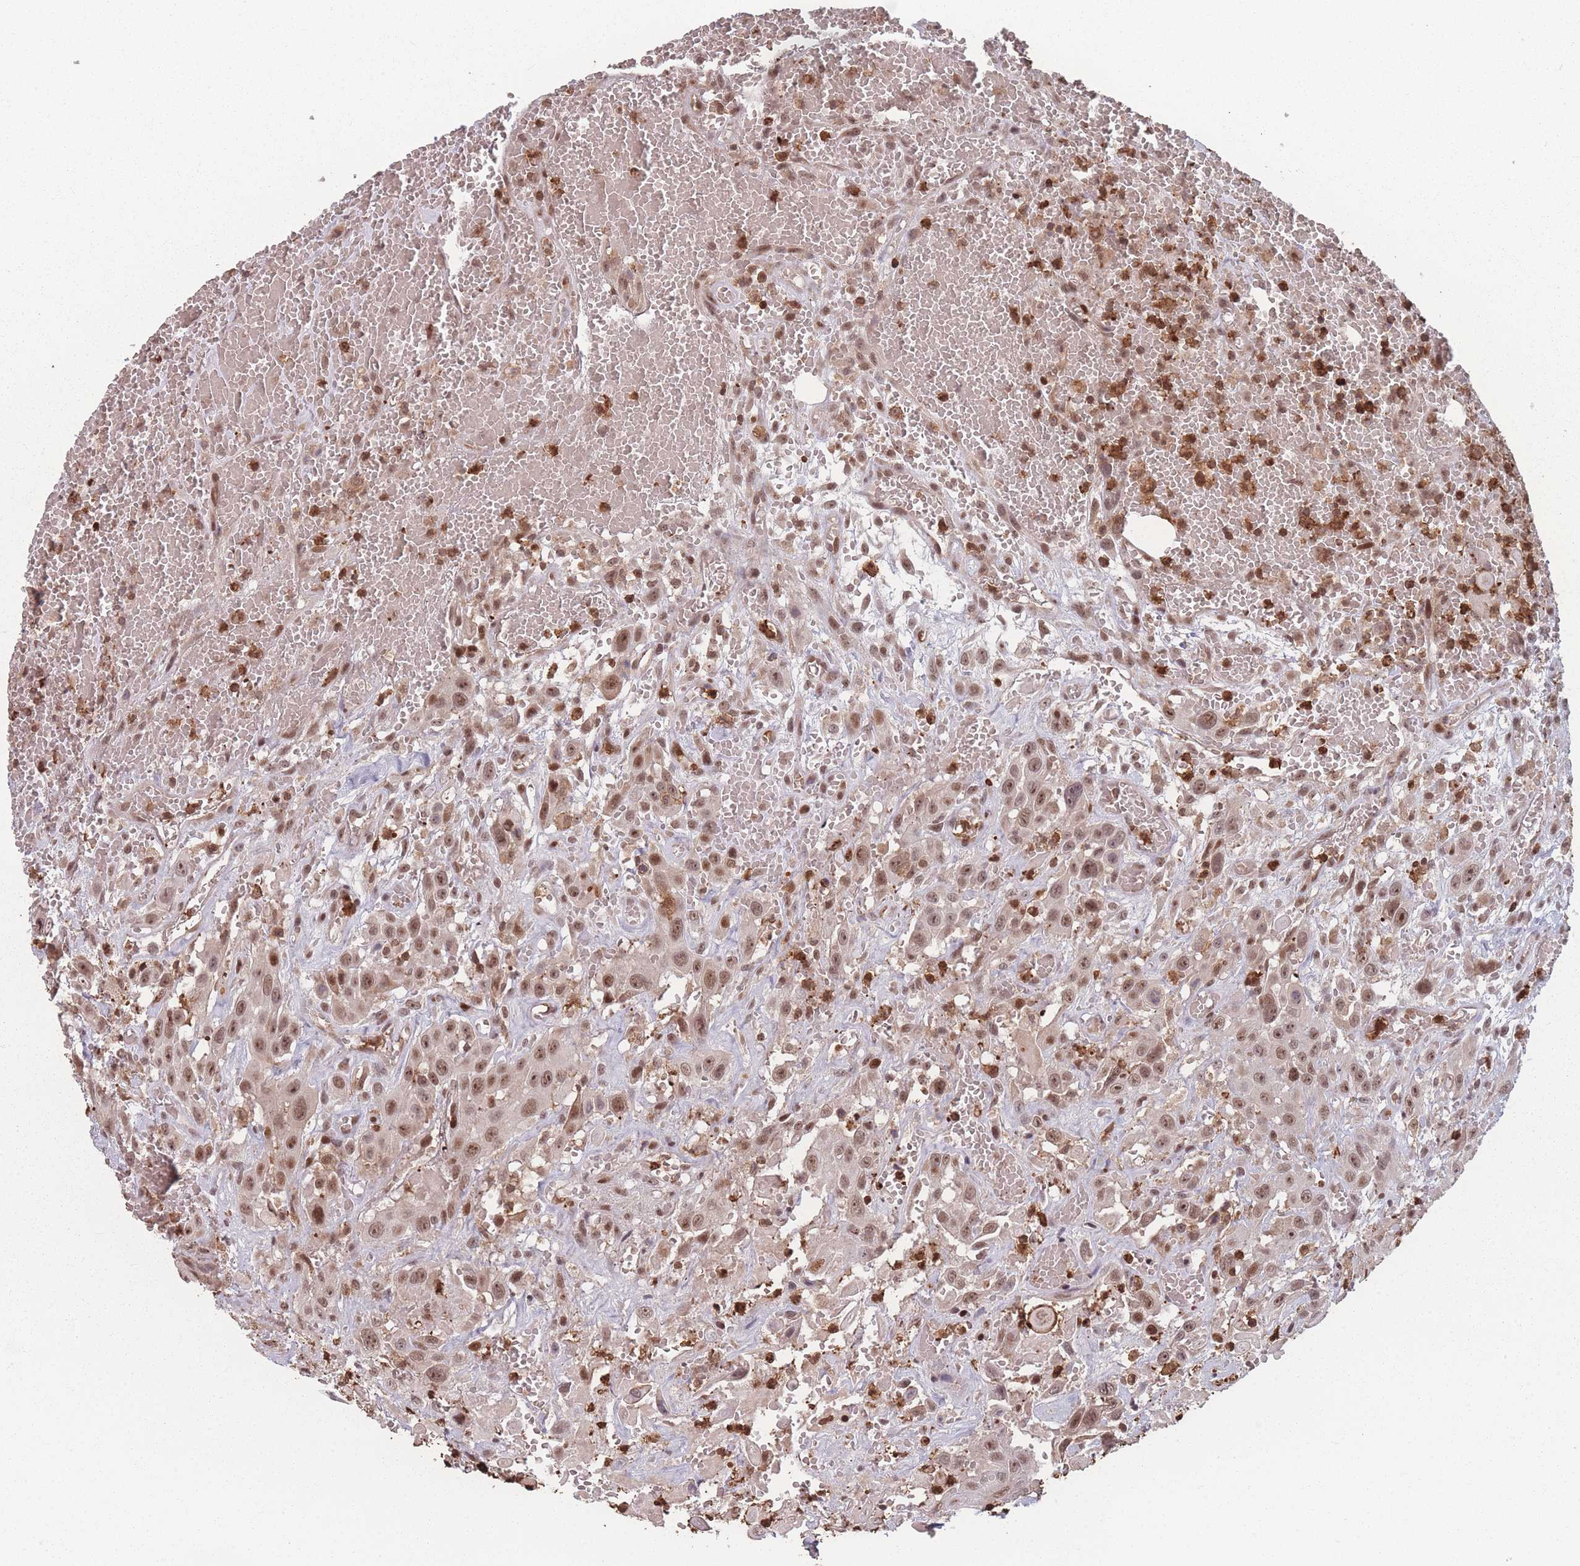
{"staining": {"intensity": "moderate", "quantity": ">75%", "location": "nuclear"}, "tissue": "head and neck cancer", "cell_type": "Tumor cells", "image_type": "cancer", "snomed": [{"axis": "morphology", "description": "Squamous cell carcinoma, NOS"}, {"axis": "topography", "description": "Head-Neck"}], "caption": "The immunohistochemical stain labels moderate nuclear expression in tumor cells of head and neck squamous cell carcinoma tissue. Using DAB (3,3'-diaminobenzidine) (brown) and hematoxylin (blue) stains, captured at high magnification using brightfield microscopy.", "gene": "WDR55", "patient": {"sex": "male", "age": 81}}